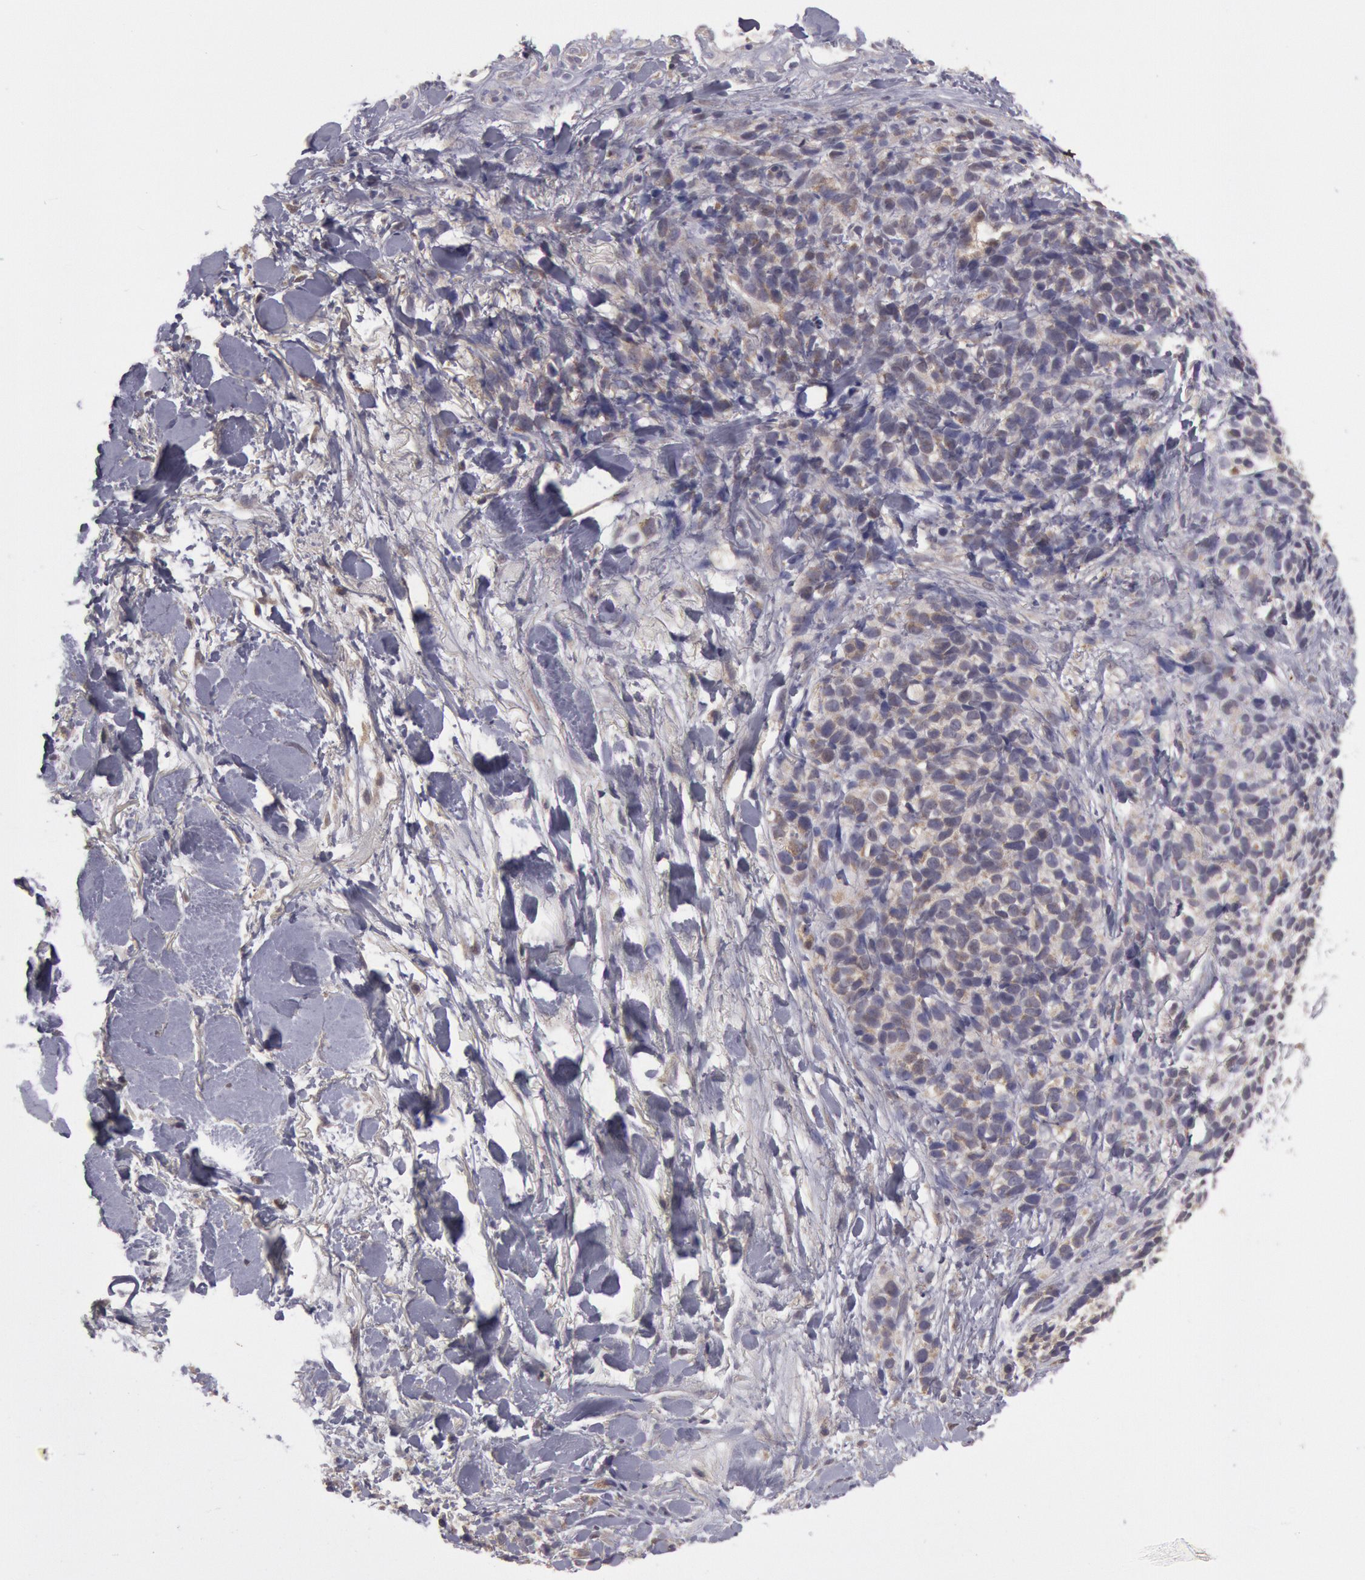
{"staining": {"intensity": "weak", "quantity": "25%-75%", "location": "cytoplasmic/membranous"}, "tissue": "melanoma", "cell_type": "Tumor cells", "image_type": "cancer", "snomed": [{"axis": "morphology", "description": "Malignant melanoma, NOS"}, {"axis": "topography", "description": "Skin"}], "caption": "Immunohistochemistry of human melanoma demonstrates low levels of weak cytoplasmic/membranous positivity in about 25%-75% of tumor cells.", "gene": "MPST", "patient": {"sex": "female", "age": 85}}